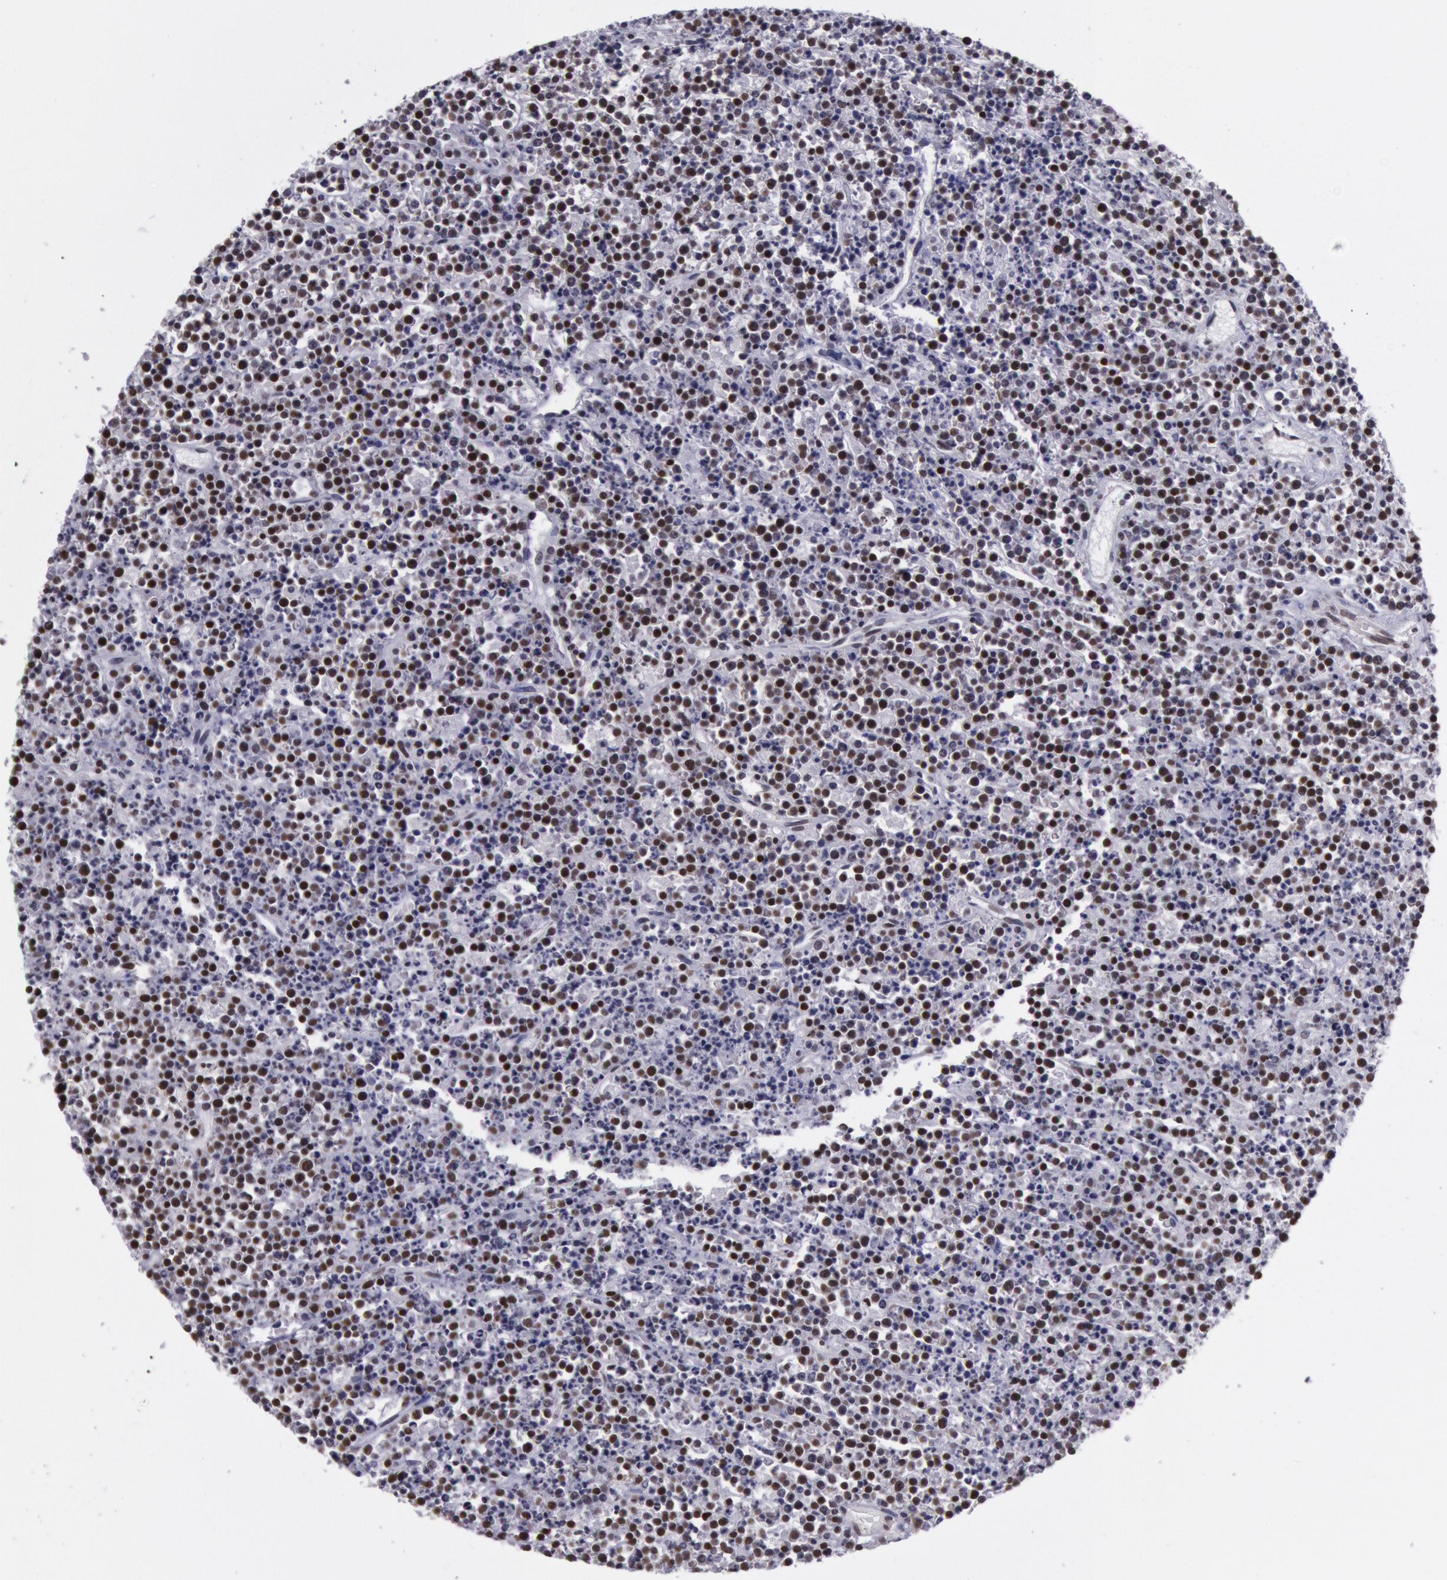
{"staining": {"intensity": "strong", "quantity": ">75%", "location": "nuclear"}, "tissue": "lymphoma", "cell_type": "Tumor cells", "image_type": "cancer", "snomed": [{"axis": "morphology", "description": "Malignant lymphoma, non-Hodgkin's type, High grade"}, {"axis": "topography", "description": "Ovary"}], "caption": "Strong nuclear staining is present in approximately >75% of tumor cells in lymphoma.", "gene": "NKAP", "patient": {"sex": "female", "age": 56}}